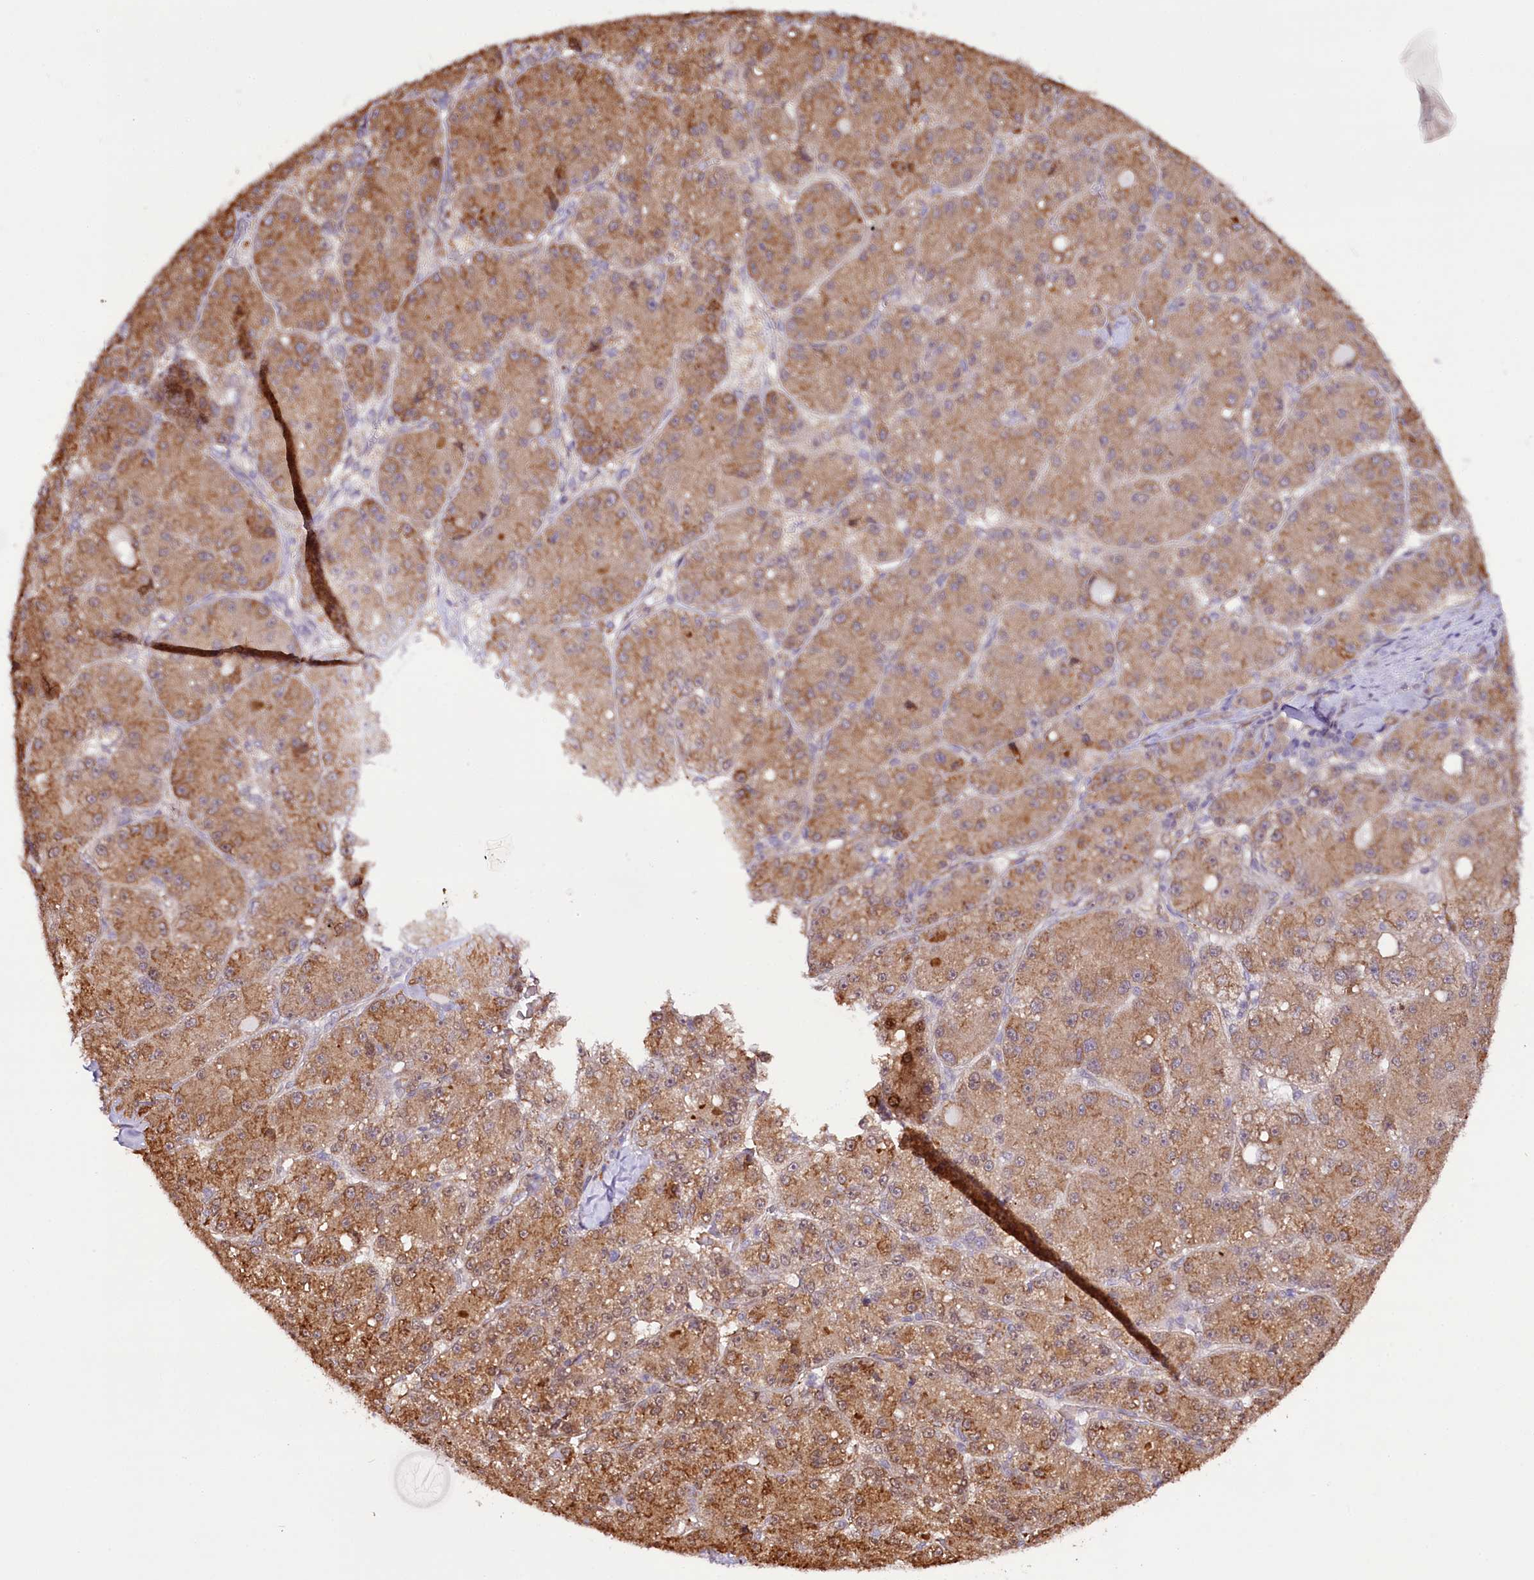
{"staining": {"intensity": "moderate", "quantity": ">75%", "location": "cytoplasmic/membranous"}, "tissue": "liver cancer", "cell_type": "Tumor cells", "image_type": "cancer", "snomed": [{"axis": "morphology", "description": "Carcinoma, Hepatocellular, NOS"}, {"axis": "topography", "description": "Liver"}], "caption": "Hepatocellular carcinoma (liver) tissue exhibits moderate cytoplasmic/membranous staining in about >75% of tumor cells, visualized by immunohistochemistry.", "gene": "CUTC", "patient": {"sex": "male", "age": 67}}